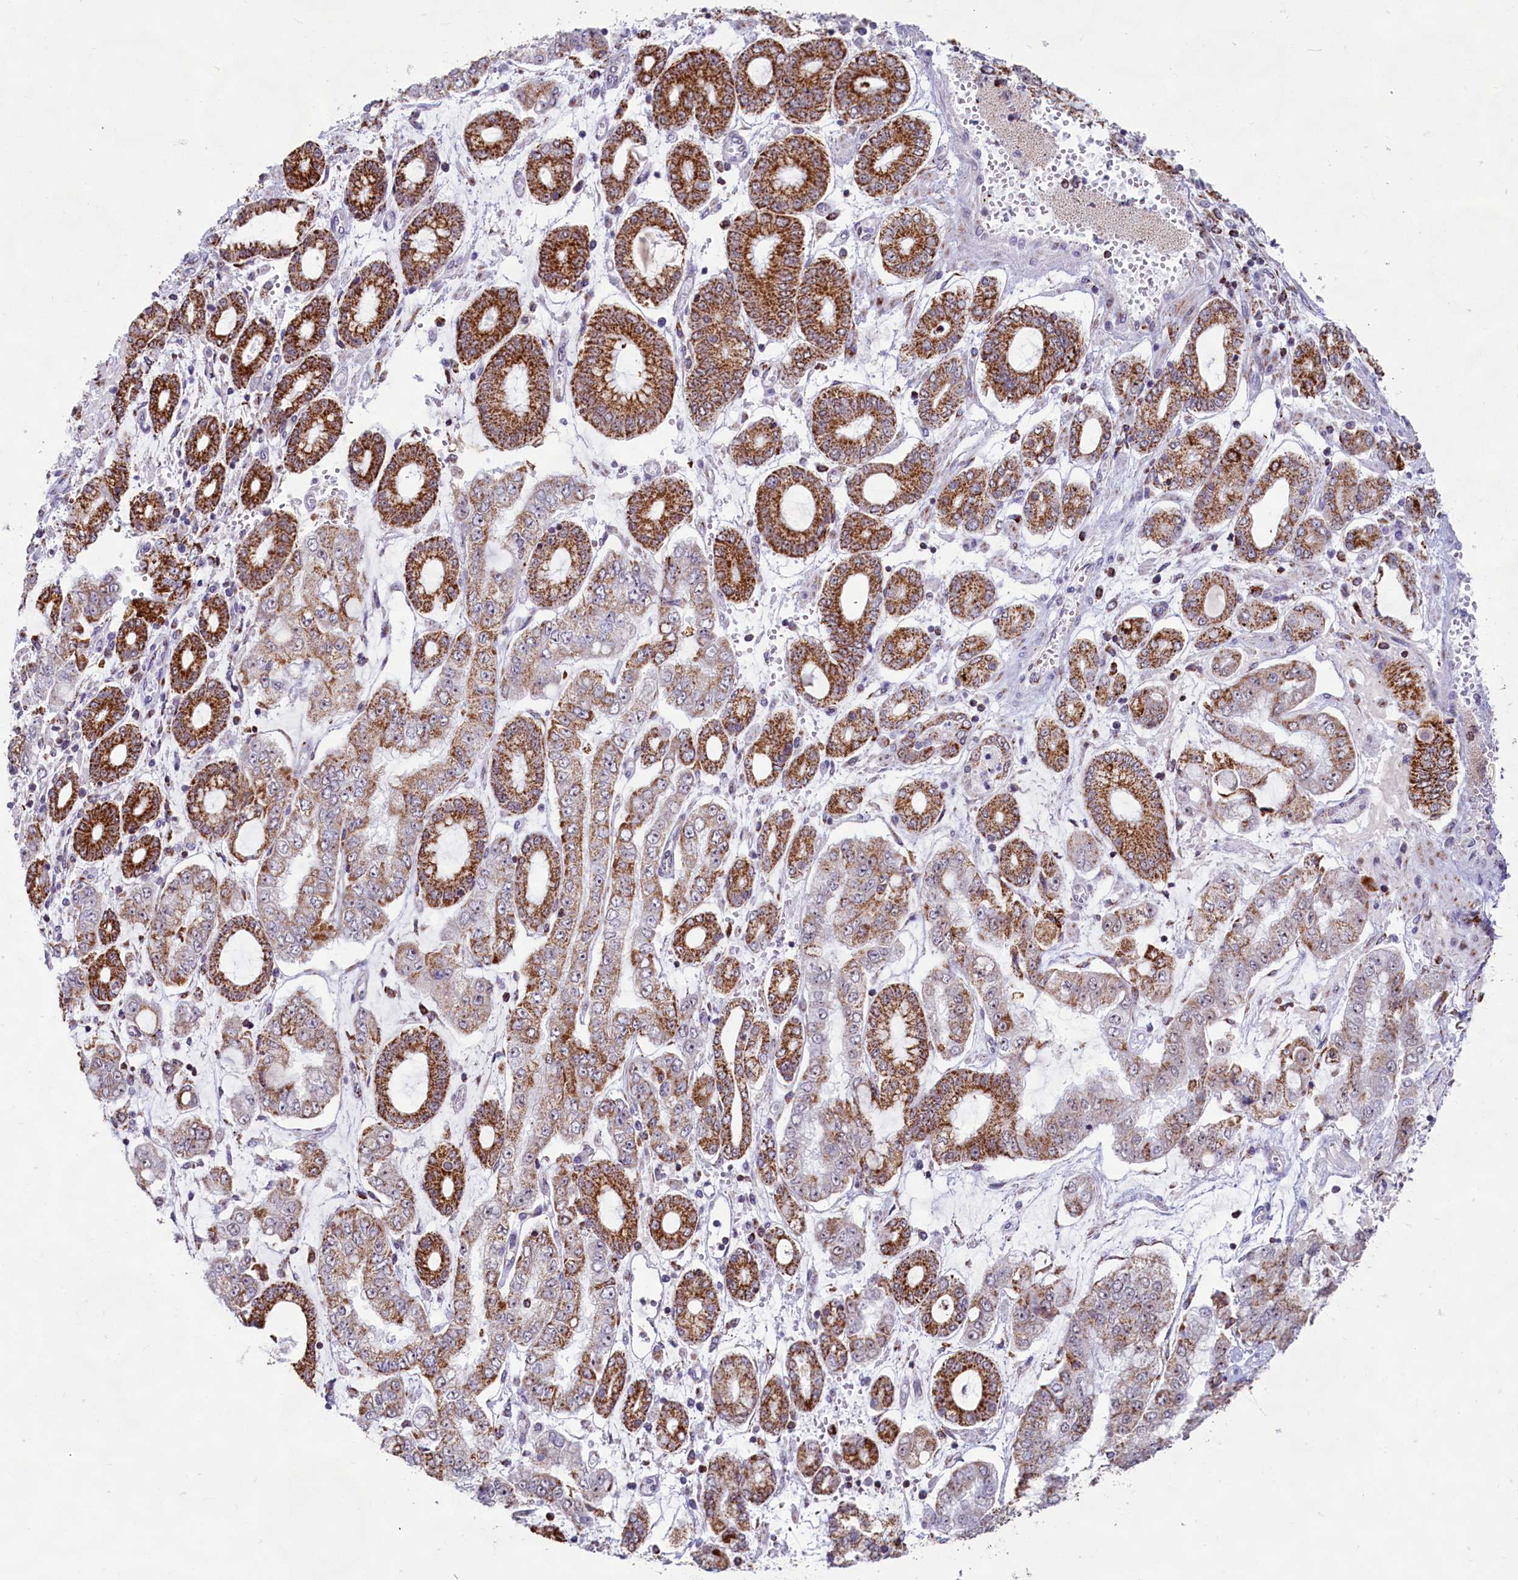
{"staining": {"intensity": "moderate", "quantity": ">75%", "location": "cytoplasmic/membranous"}, "tissue": "stomach cancer", "cell_type": "Tumor cells", "image_type": "cancer", "snomed": [{"axis": "morphology", "description": "Adenocarcinoma, NOS"}, {"axis": "topography", "description": "Stomach"}], "caption": "High-magnification brightfield microscopy of adenocarcinoma (stomach) stained with DAB (3,3'-diaminobenzidine) (brown) and counterstained with hematoxylin (blue). tumor cells exhibit moderate cytoplasmic/membranous positivity is seen in approximately>75% of cells. Nuclei are stained in blue.", "gene": "C1D", "patient": {"sex": "male", "age": 76}}